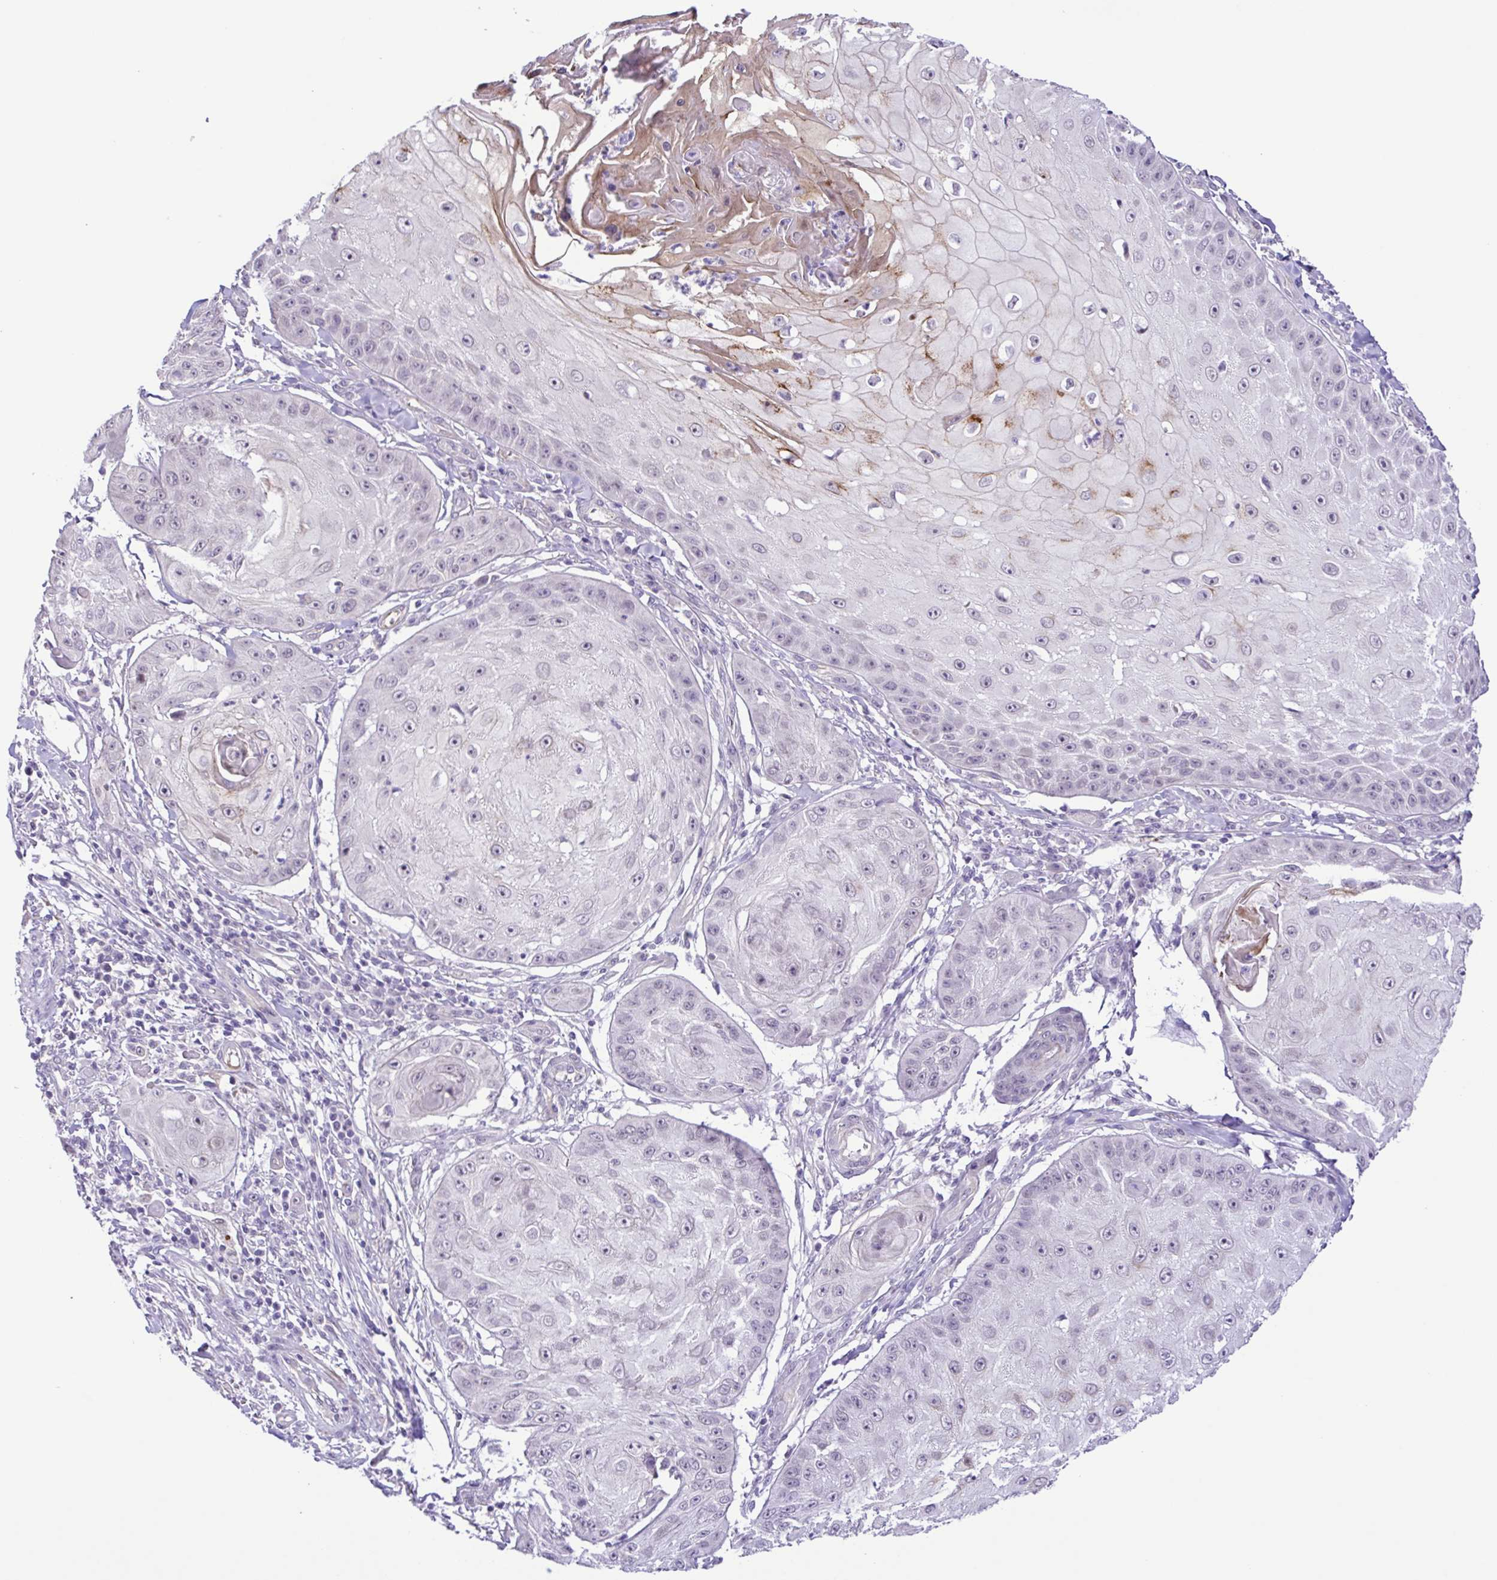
{"staining": {"intensity": "negative", "quantity": "none", "location": "none"}, "tissue": "skin cancer", "cell_type": "Tumor cells", "image_type": "cancer", "snomed": [{"axis": "morphology", "description": "Squamous cell carcinoma, NOS"}, {"axis": "topography", "description": "Skin"}], "caption": "Immunohistochemistry (IHC) of human squamous cell carcinoma (skin) shows no staining in tumor cells.", "gene": "DCLK2", "patient": {"sex": "male", "age": 70}}